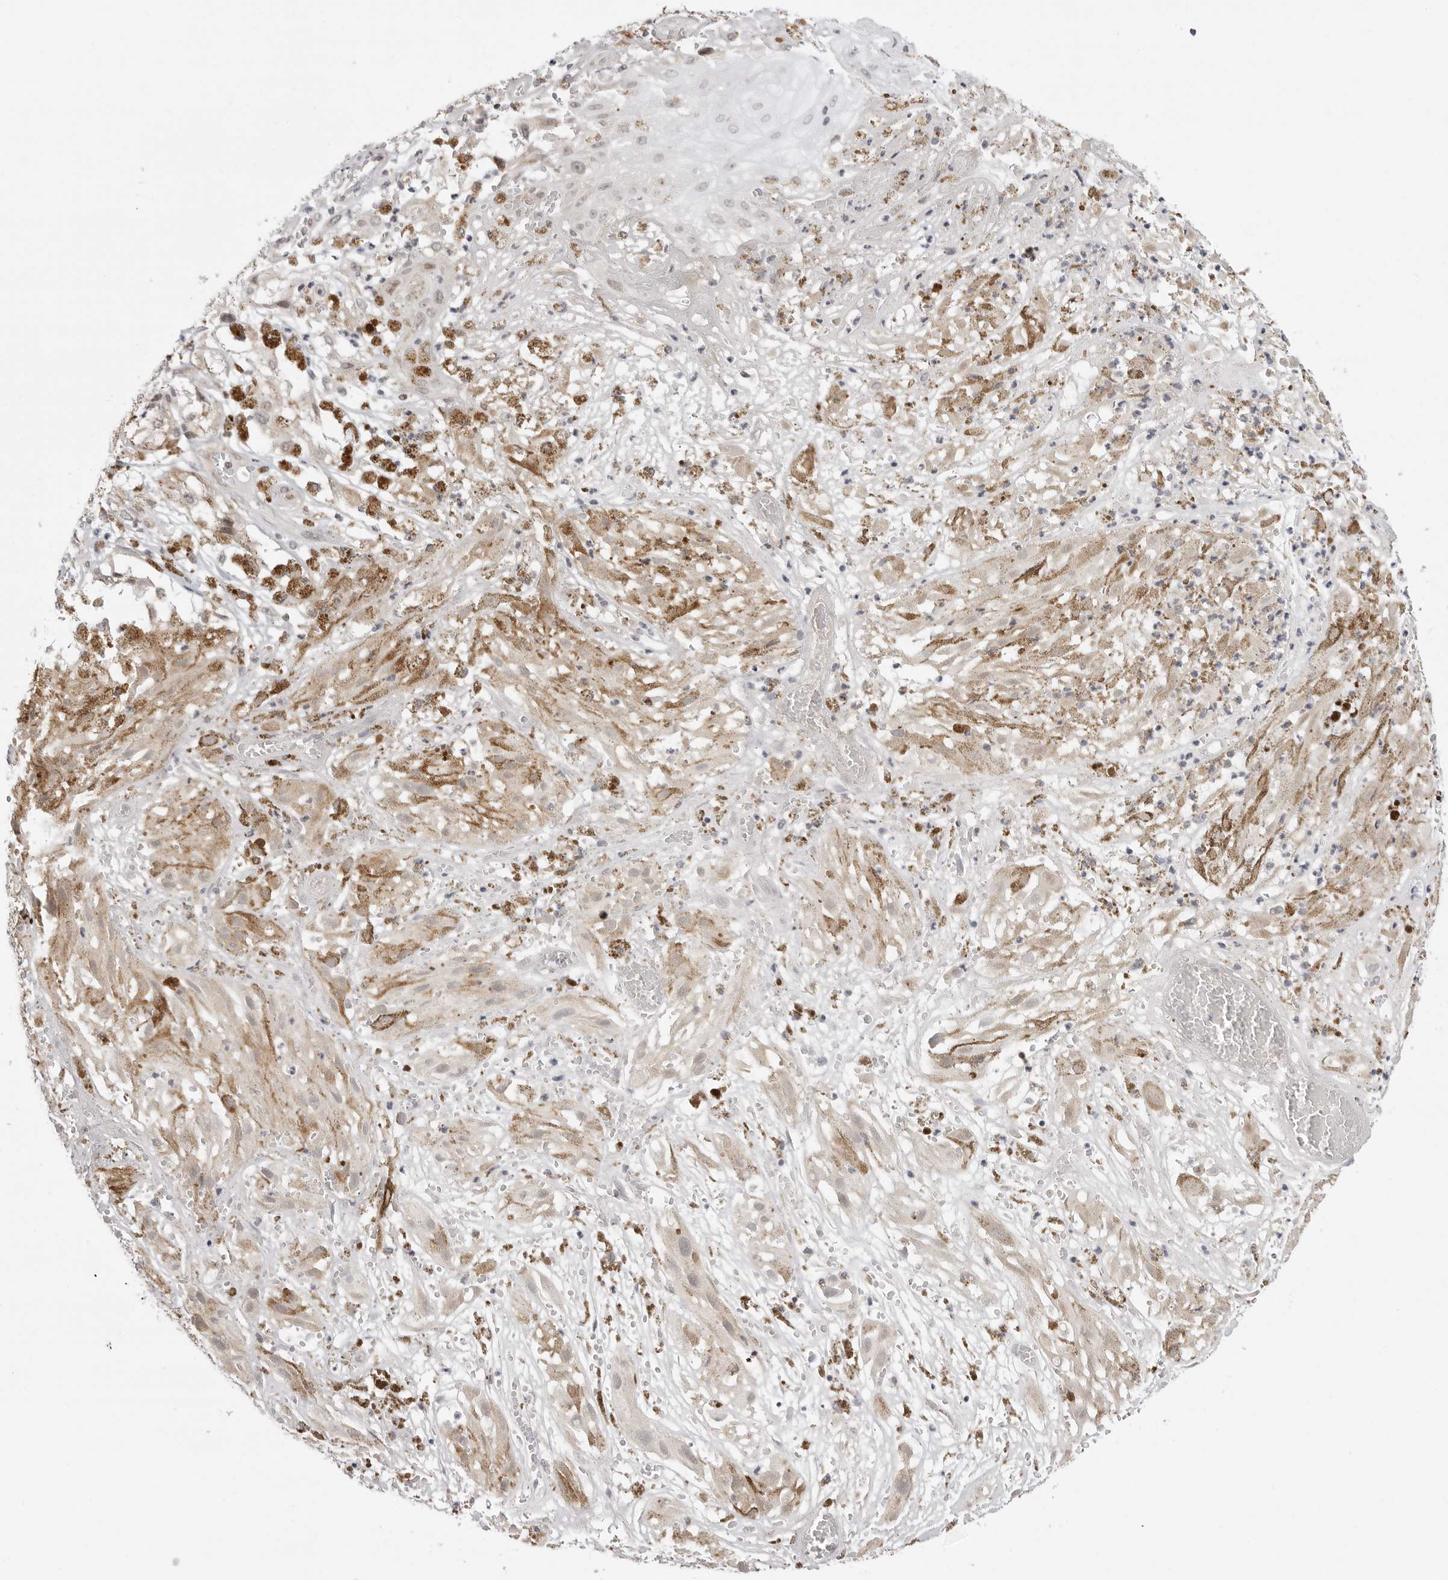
{"staining": {"intensity": "negative", "quantity": "none", "location": "none"}, "tissue": "melanoma", "cell_type": "Tumor cells", "image_type": "cancer", "snomed": [{"axis": "morphology", "description": "Malignant melanoma, NOS"}, {"axis": "topography", "description": "Skin"}], "caption": "Melanoma was stained to show a protein in brown. There is no significant positivity in tumor cells.", "gene": "PPP2R5C", "patient": {"sex": "male", "age": 88}}